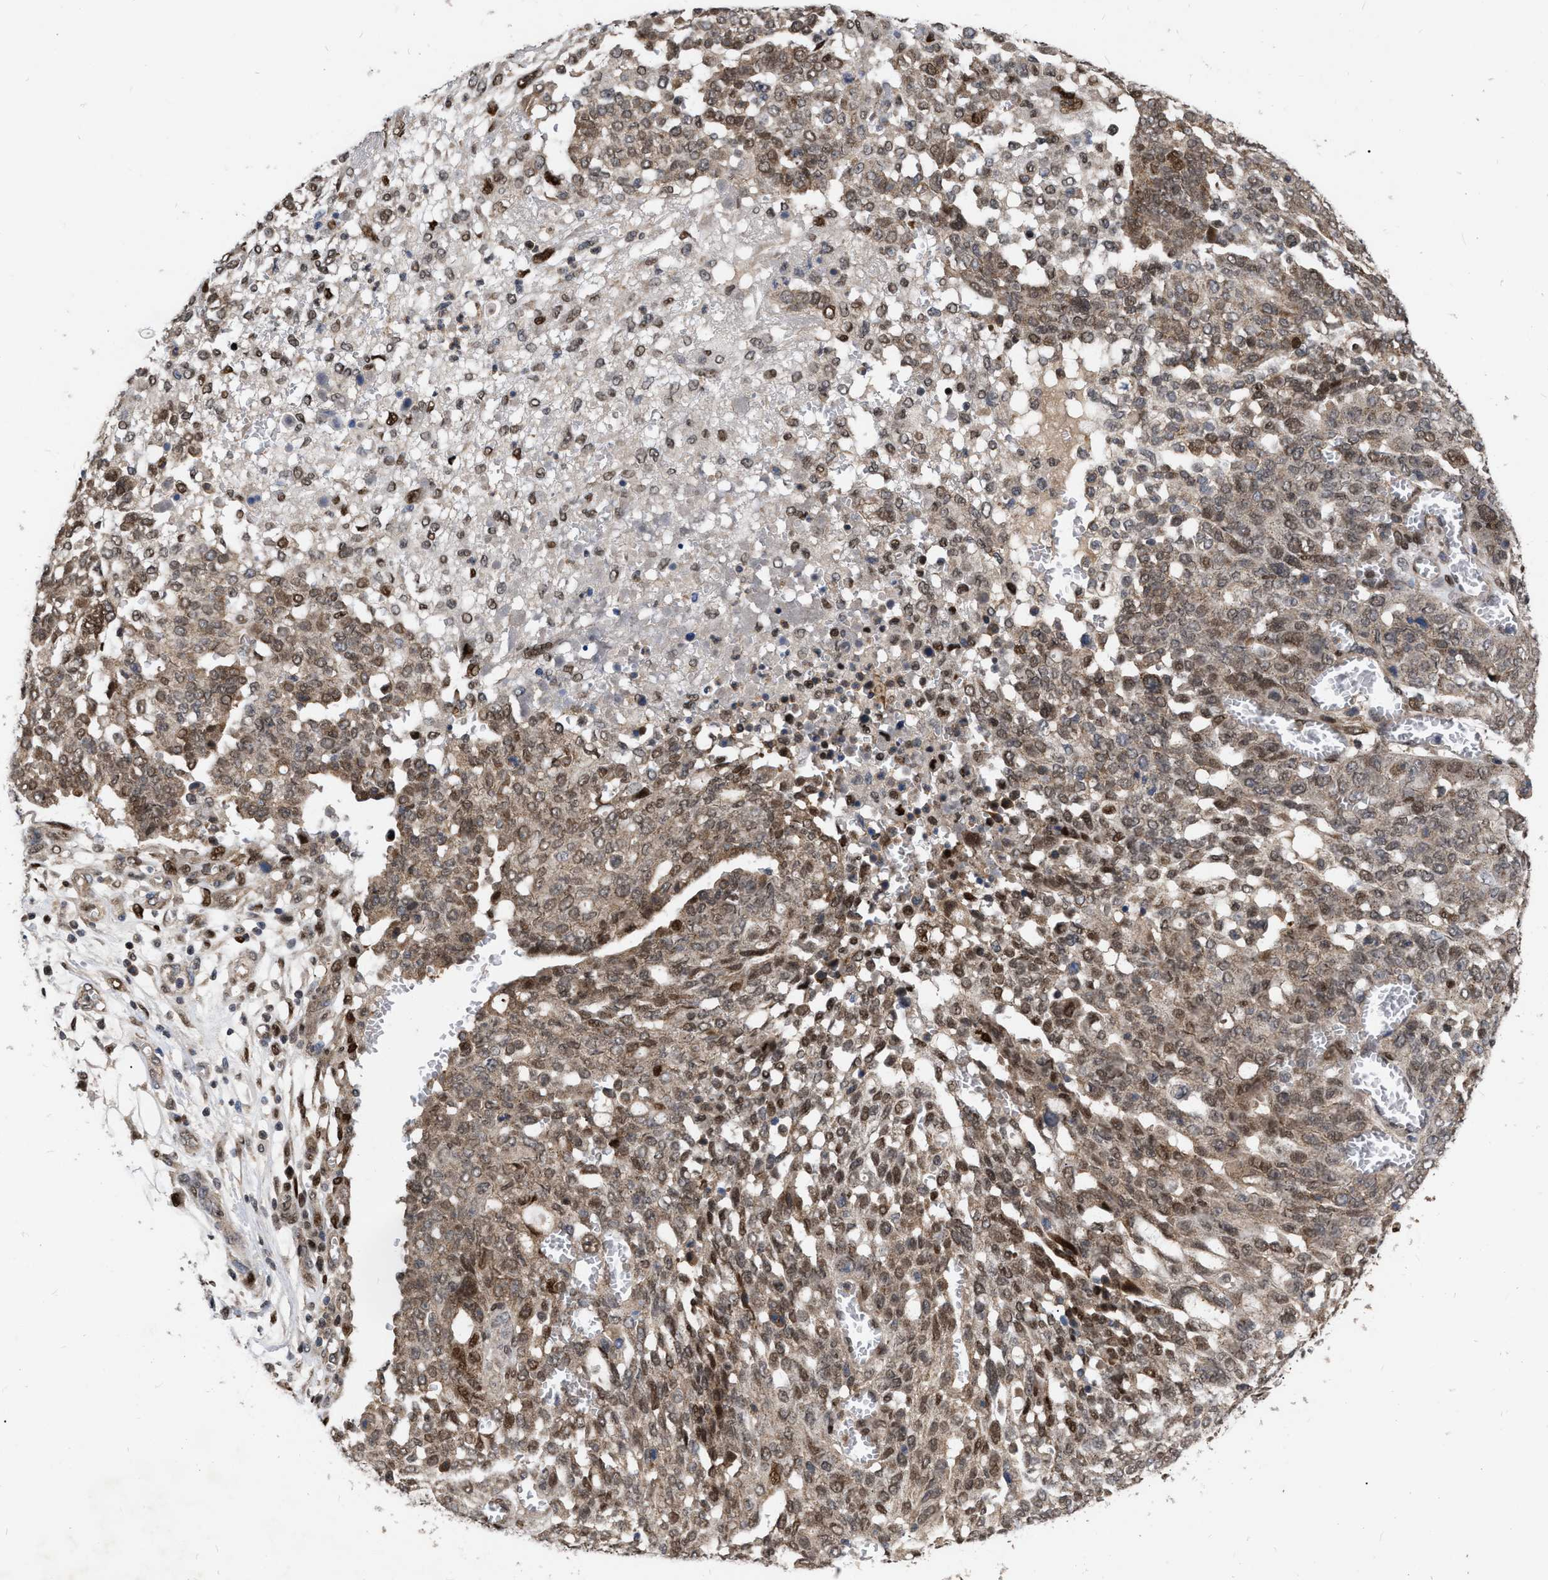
{"staining": {"intensity": "moderate", "quantity": "<25%", "location": "cytoplasmic/membranous,nuclear"}, "tissue": "ovarian cancer", "cell_type": "Tumor cells", "image_type": "cancer", "snomed": [{"axis": "morphology", "description": "Cystadenocarcinoma, serous, NOS"}, {"axis": "topography", "description": "Soft tissue"}, {"axis": "topography", "description": "Ovary"}], "caption": "Tumor cells show moderate cytoplasmic/membranous and nuclear positivity in about <25% of cells in ovarian cancer (serous cystadenocarcinoma). The staining is performed using DAB (3,3'-diaminobenzidine) brown chromogen to label protein expression. The nuclei are counter-stained blue using hematoxylin.", "gene": "MDM4", "patient": {"sex": "female", "age": 57}}